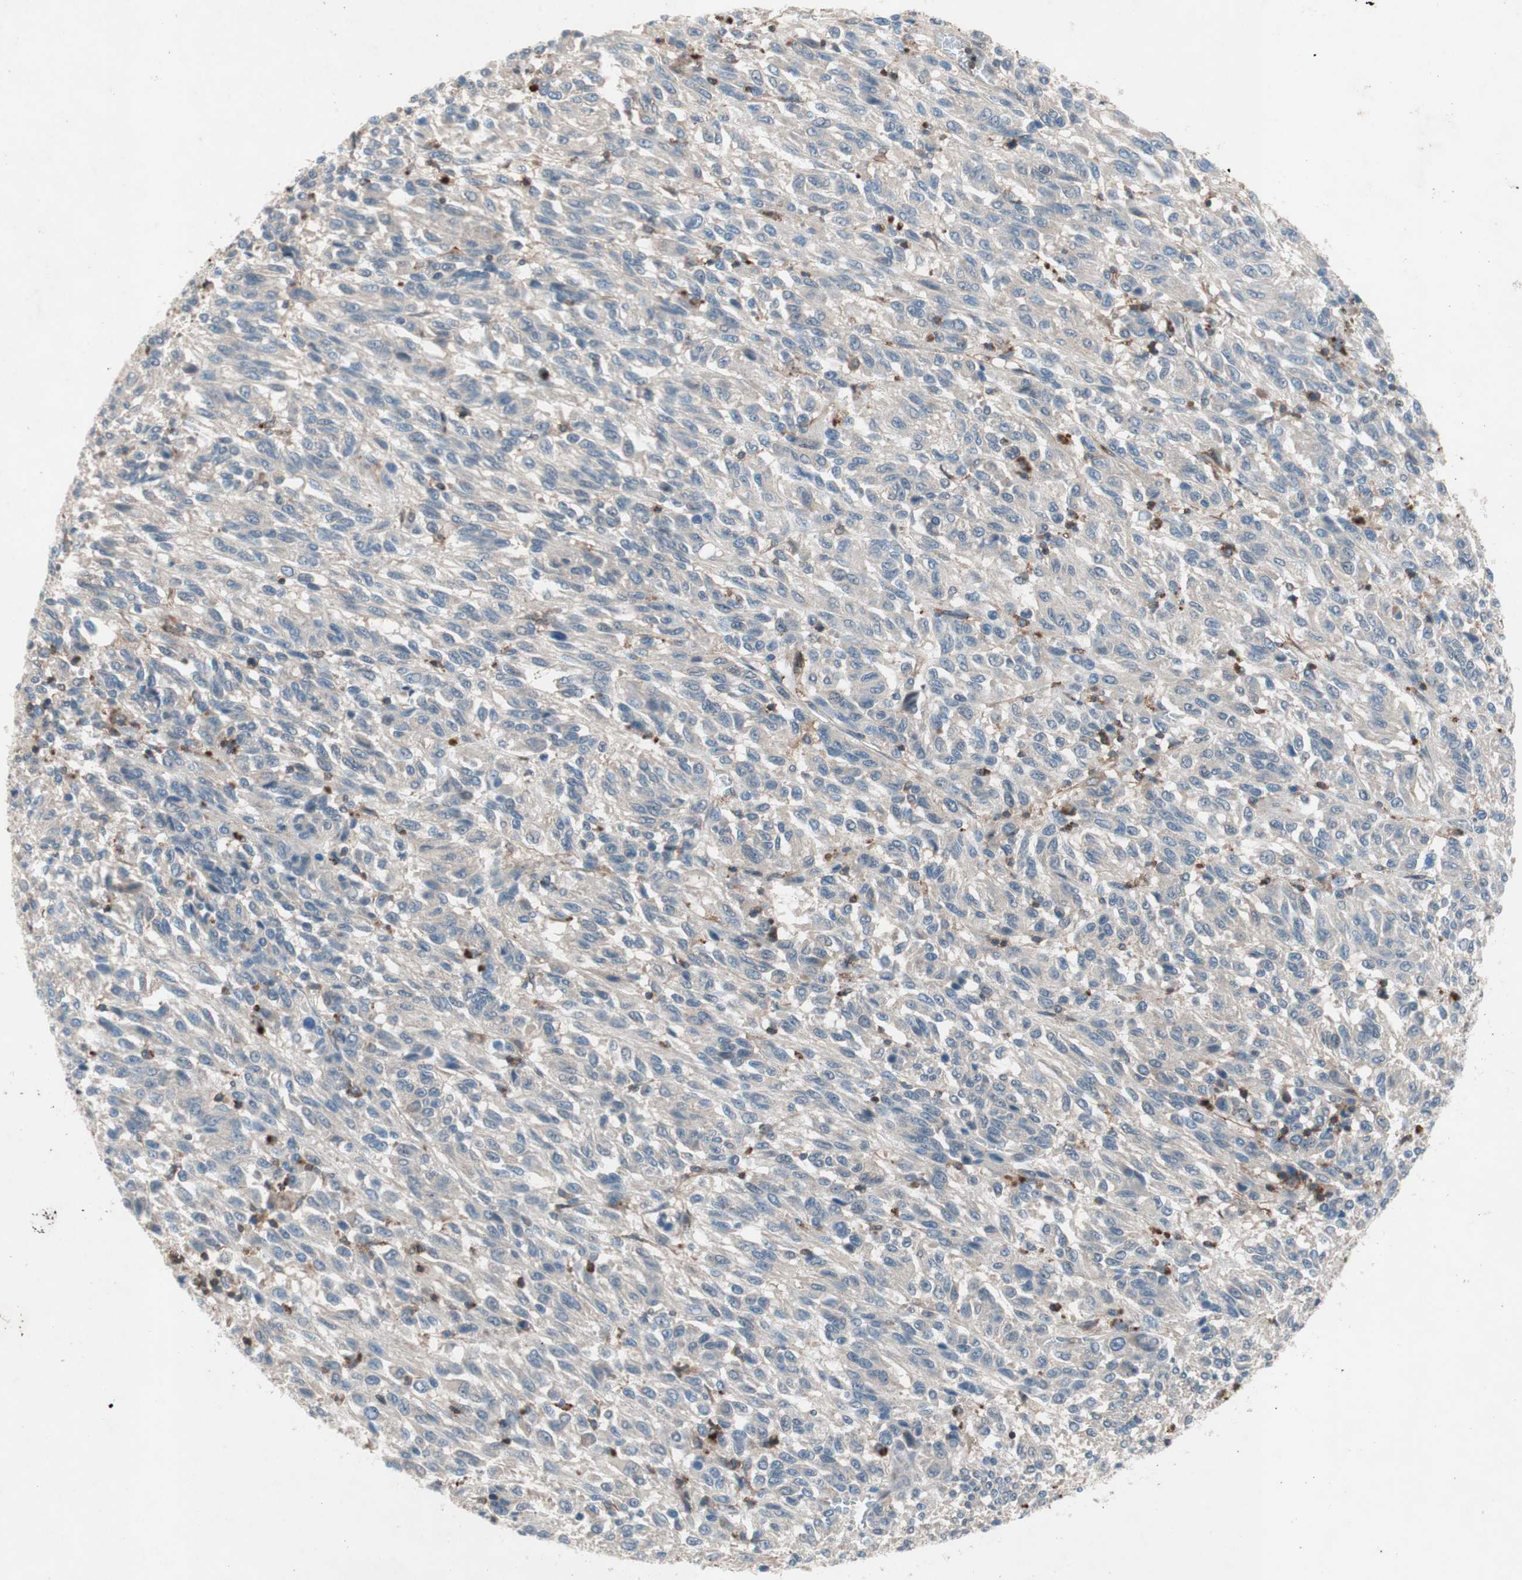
{"staining": {"intensity": "negative", "quantity": "none", "location": "none"}, "tissue": "melanoma", "cell_type": "Tumor cells", "image_type": "cancer", "snomed": [{"axis": "morphology", "description": "Malignant melanoma, Metastatic site"}, {"axis": "topography", "description": "Lung"}], "caption": "Immunohistochemistry micrograph of neoplastic tissue: human malignant melanoma (metastatic site) stained with DAB reveals no significant protein positivity in tumor cells. (Immunohistochemistry (ihc), brightfield microscopy, high magnification).", "gene": "GALT", "patient": {"sex": "male", "age": 64}}